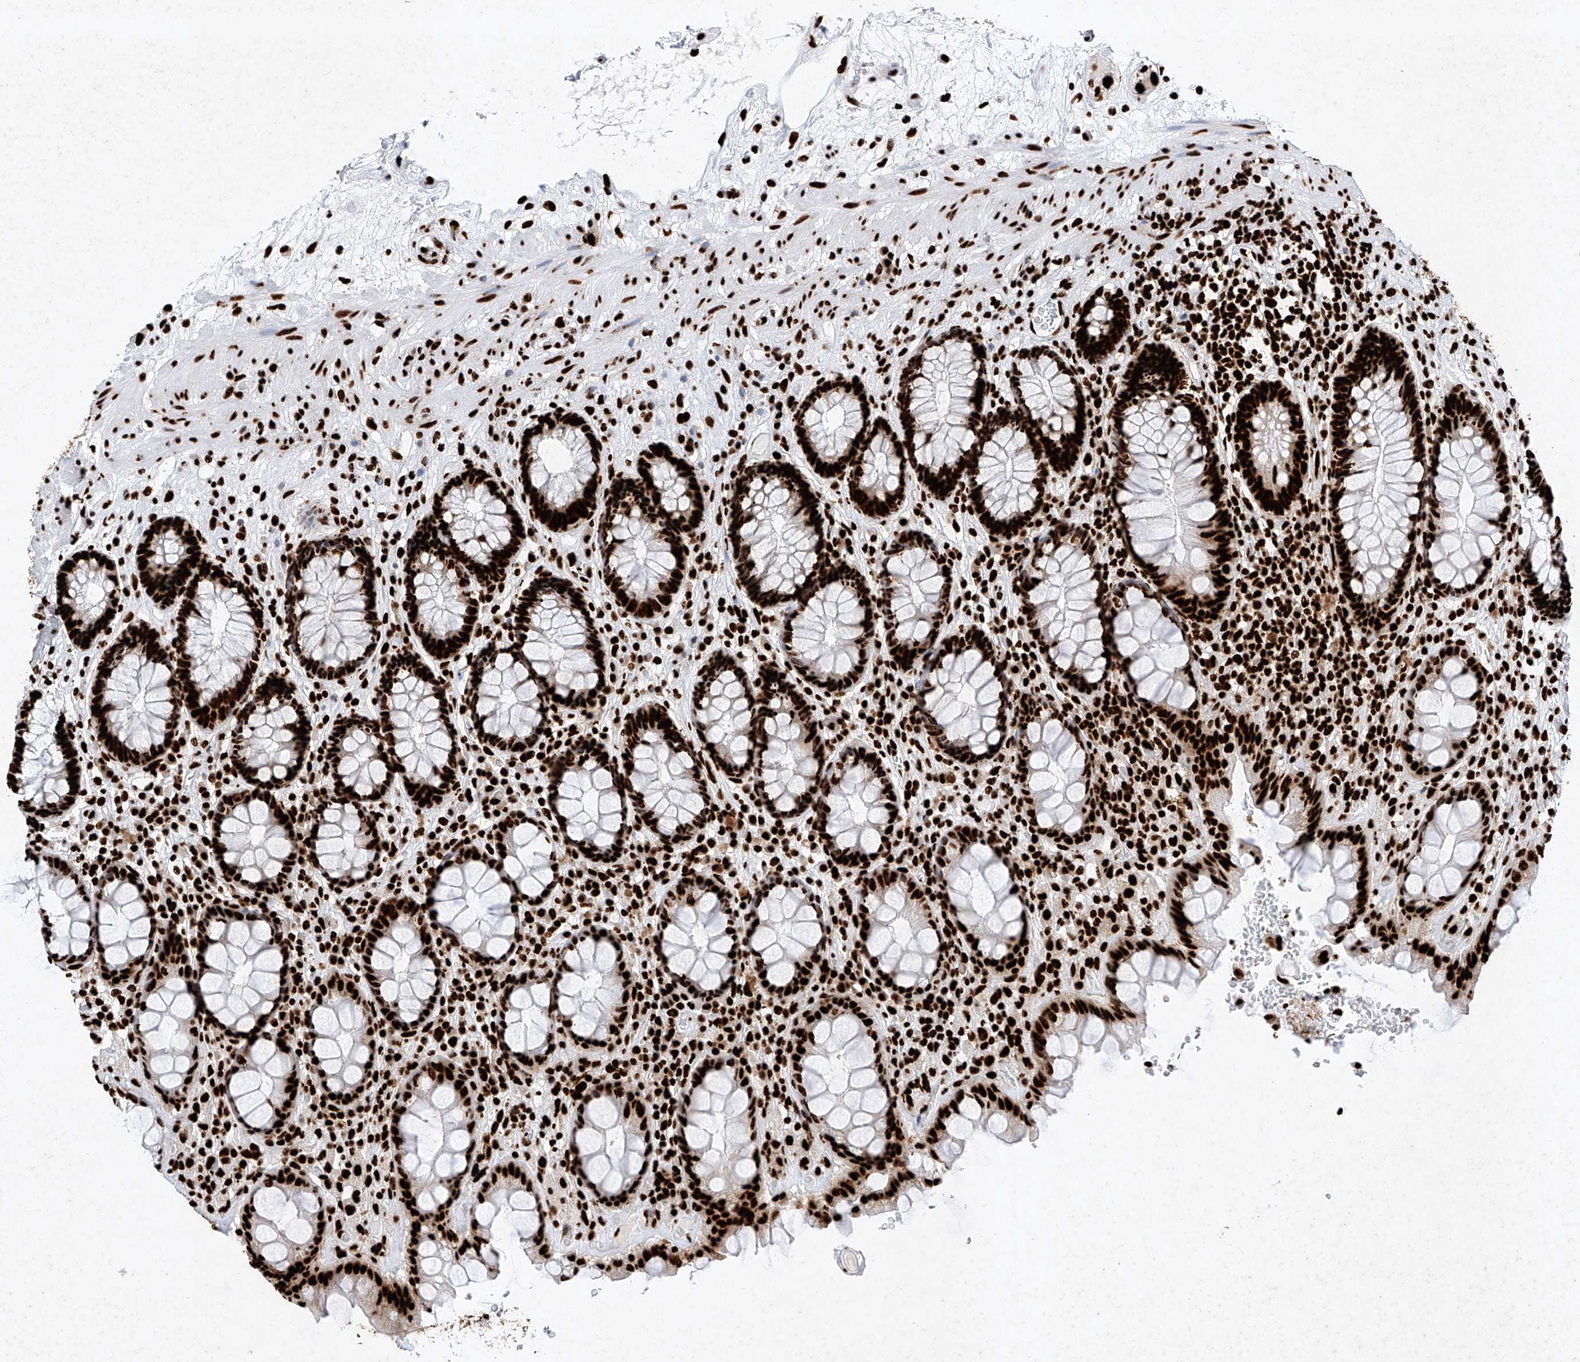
{"staining": {"intensity": "strong", "quantity": ">75%", "location": "nuclear"}, "tissue": "rectum", "cell_type": "Glandular cells", "image_type": "normal", "snomed": [{"axis": "morphology", "description": "Normal tissue, NOS"}, {"axis": "topography", "description": "Rectum"}], "caption": "Rectum stained with a brown dye displays strong nuclear positive staining in approximately >75% of glandular cells.", "gene": "SRSF6", "patient": {"sex": "male", "age": 64}}